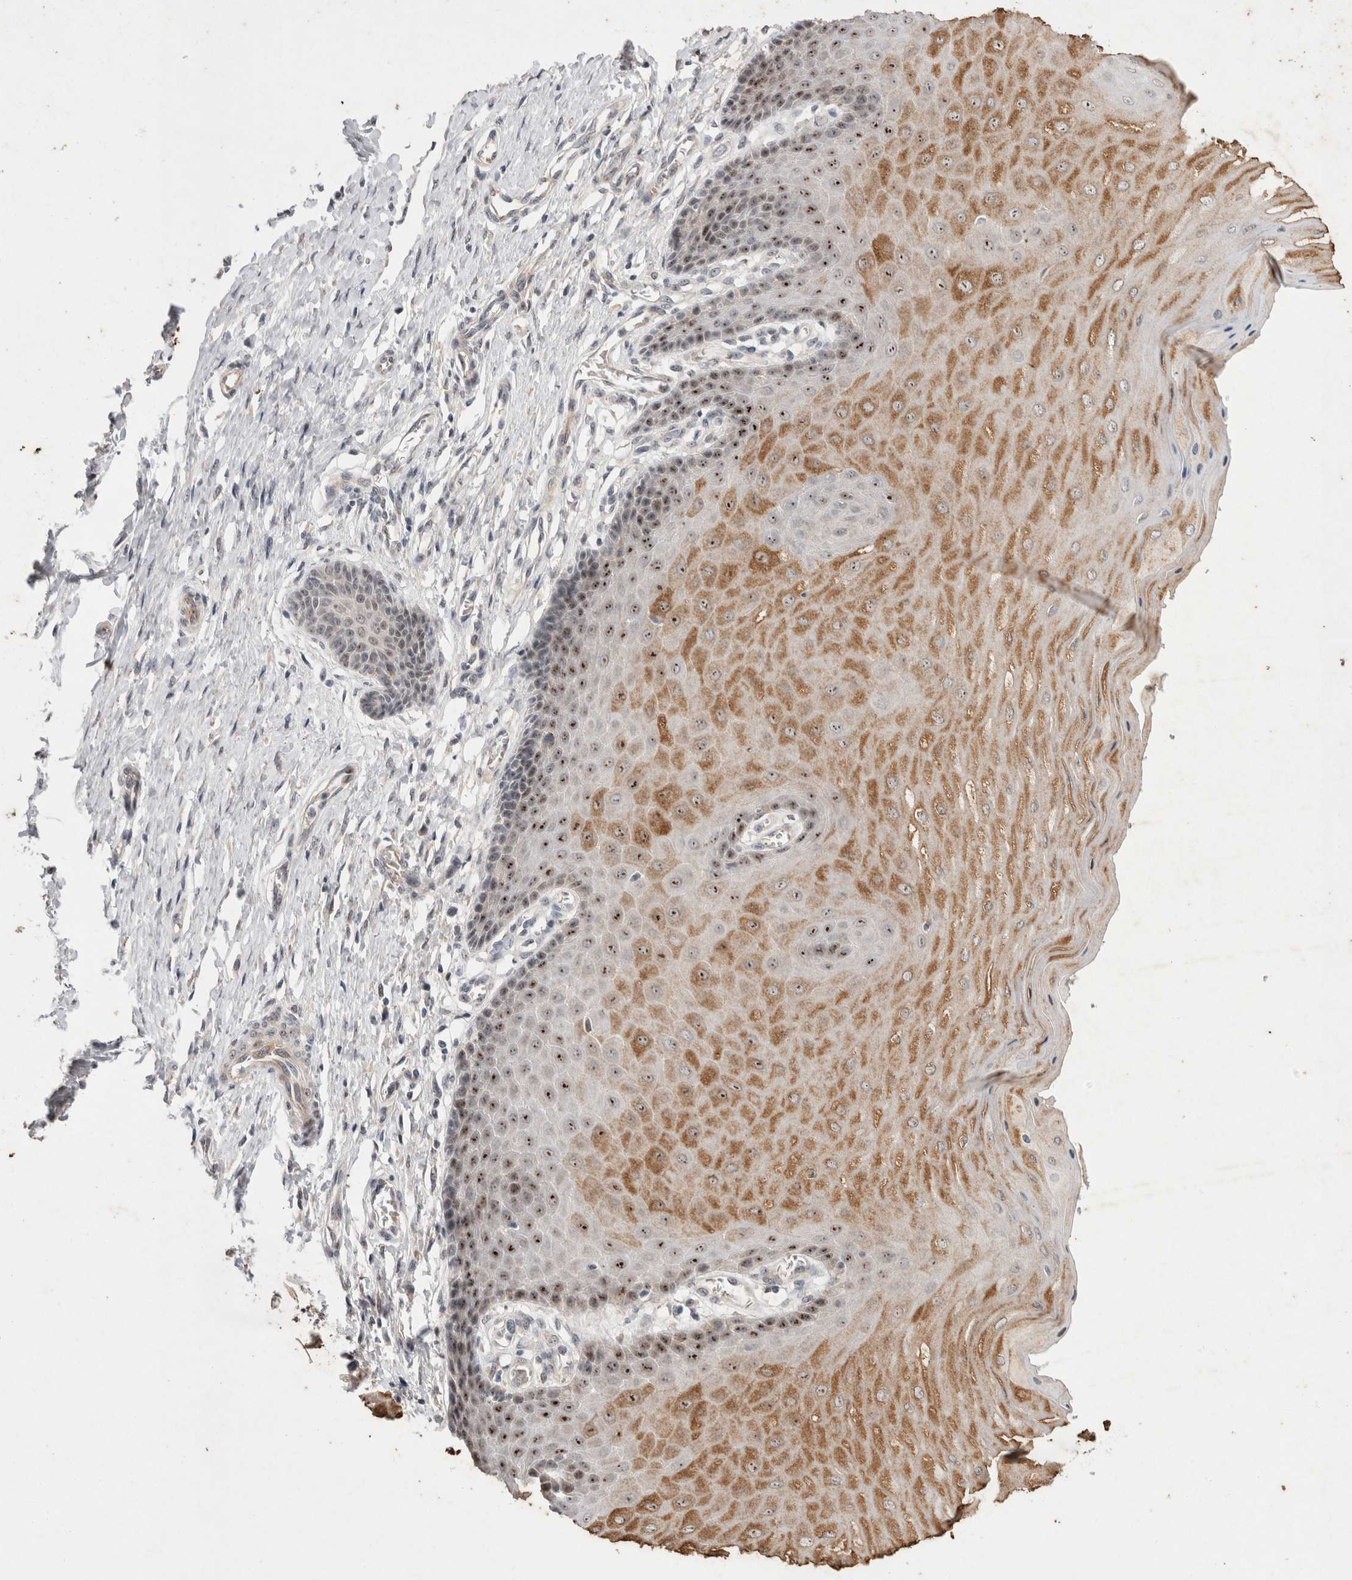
{"staining": {"intensity": "moderate", "quantity": "<25%", "location": "cytoplasmic/membranous"}, "tissue": "cervix", "cell_type": "Glandular cells", "image_type": "normal", "snomed": [{"axis": "morphology", "description": "Normal tissue, NOS"}, {"axis": "topography", "description": "Cervix"}], "caption": "Immunohistochemistry of benign human cervix reveals low levels of moderate cytoplasmic/membranous expression in about <25% of glandular cells. The staining is performed using DAB (3,3'-diaminobenzidine) brown chromogen to label protein expression. The nuclei are counter-stained blue using hematoxylin.", "gene": "STK11", "patient": {"sex": "female", "age": 55}}